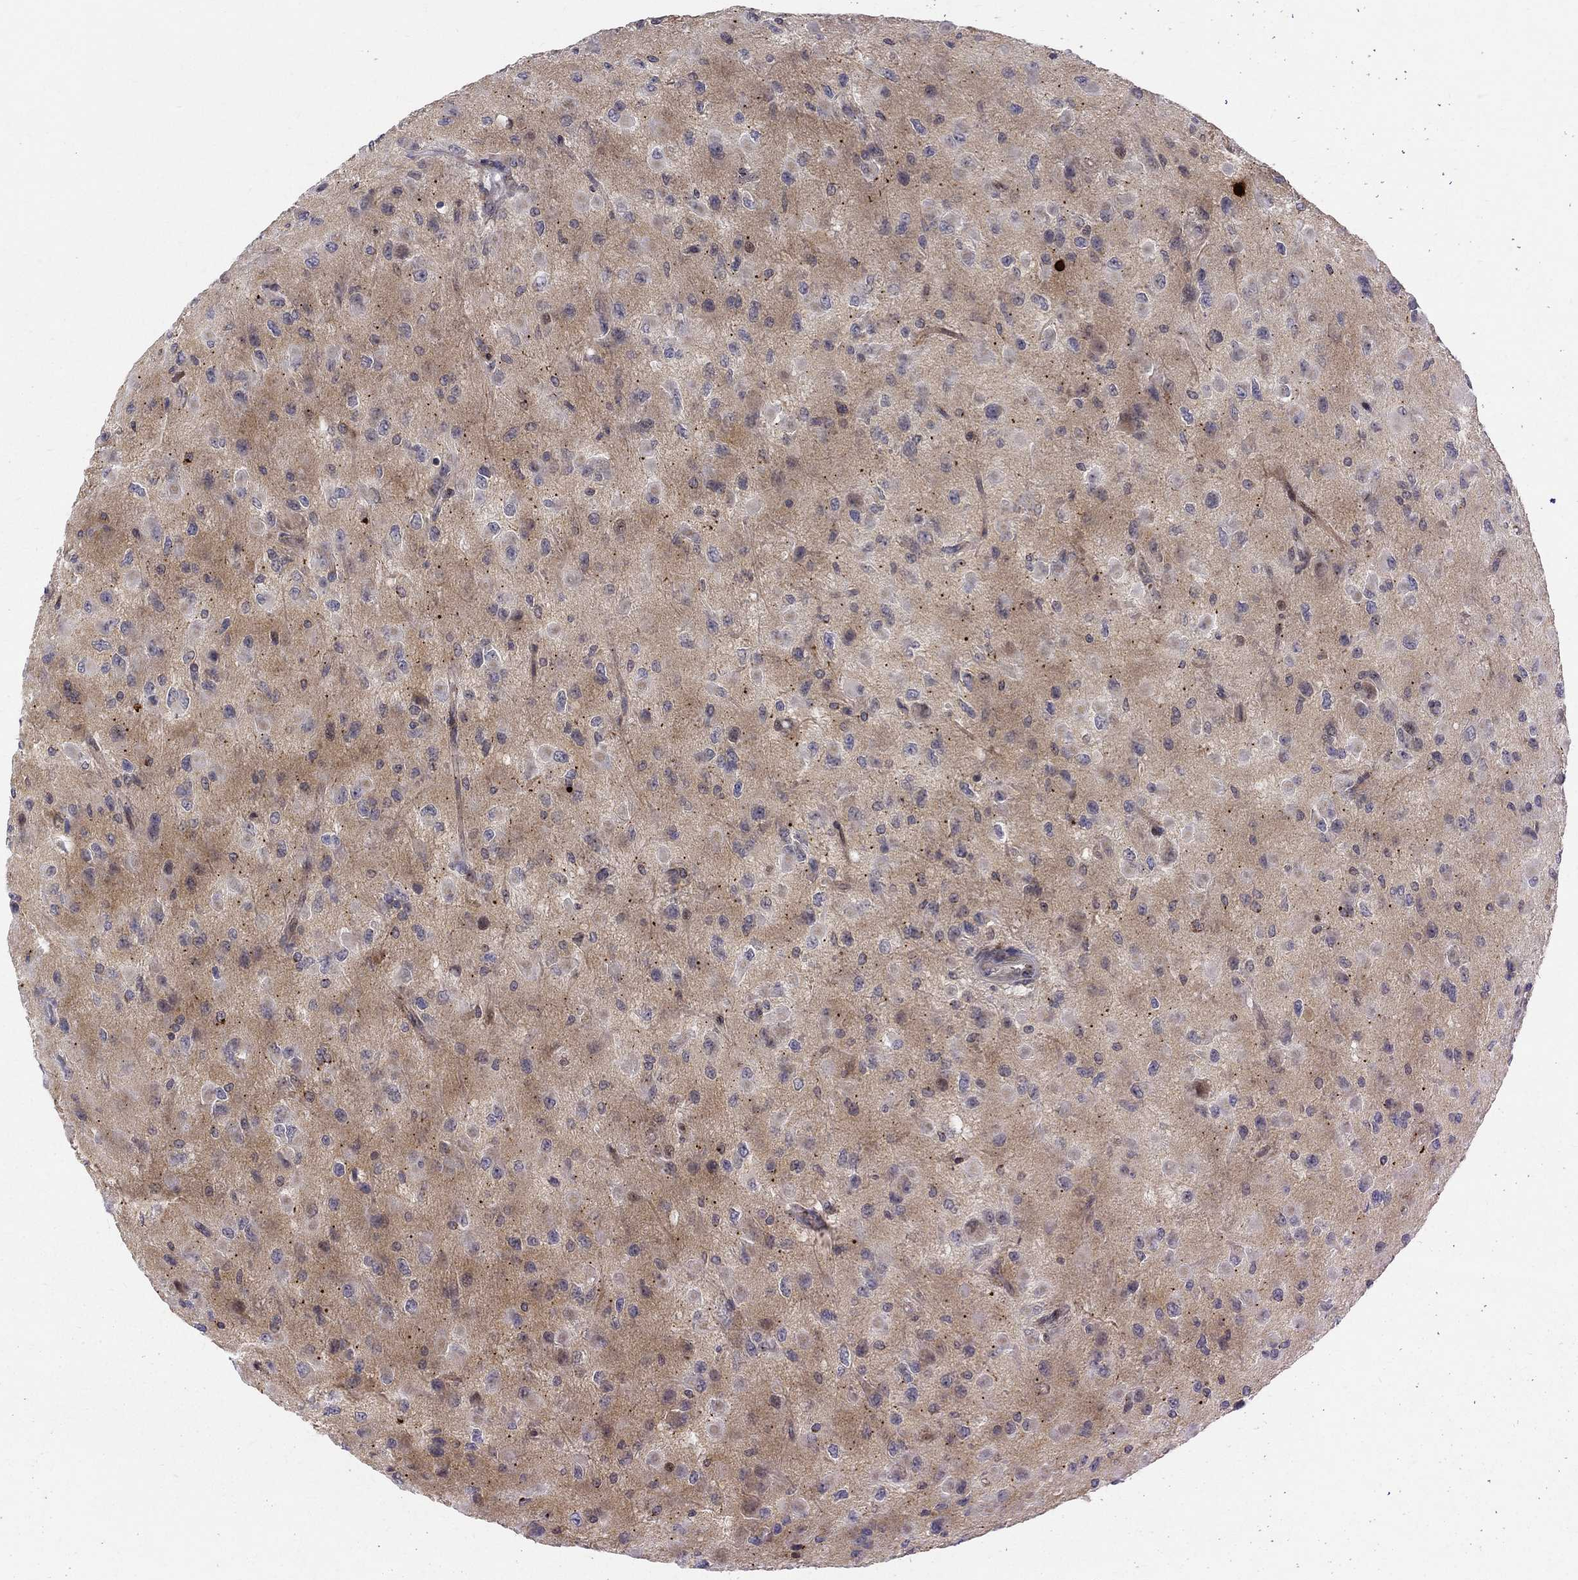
{"staining": {"intensity": "moderate", "quantity": "<25%", "location": "cytoplasmic/membranous"}, "tissue": "glioma", "cell_type": "Tumor cells", "image_type": "cancer", "snomed": [{"axis": "morphology", "description": "Glioma, malignant, High grade"}, {"axis": "topography", "description": "Cerebral cortex"}], "caption": "This image exhibits immunohistochemistry staining of malignant glioma (high-grade), with low moderate cytoplasmic/membranous staining in approximately <25% of tumor cells.", "gene": "WDR19", "patient": {"sex": "male", "age": 35}}